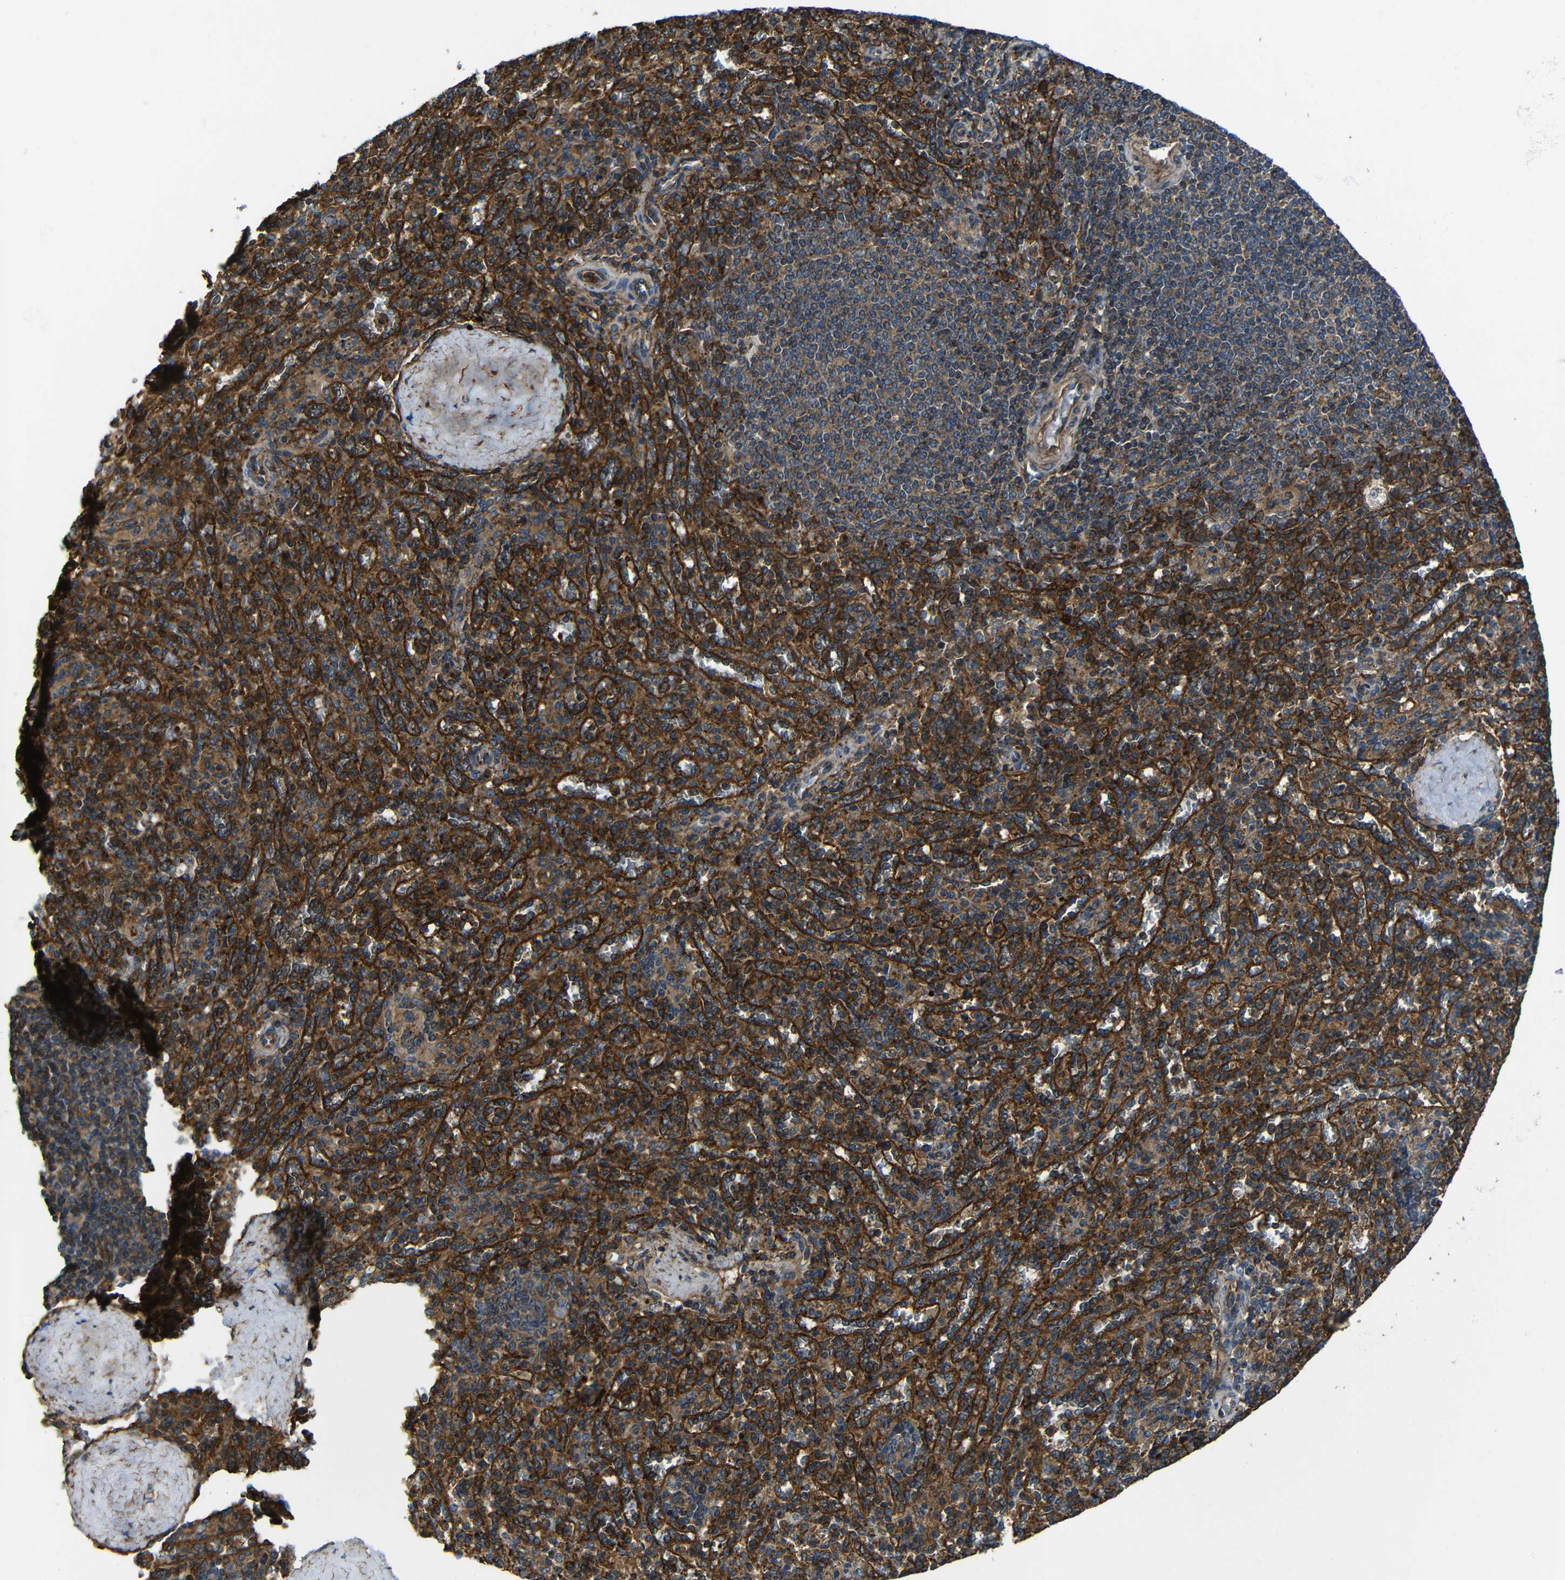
{"staining": {"intensity": "strong", "quantity": ">75%", "location": "cytoplasmic/membranous"}, "tissue": "spleen", "cell_type": "Cells in red pulp", "image_type": "normal", "snomed": [{"axis": "morphology", "description": "Normal tissue, NOS"}, {"axis": "topography", "description": "Spleen"}], "caption": "Spleen stained for a protein demonstrates strong cytoplasmic/membranous positivity in cells in red pulp.", "gene": "PTCH1", "patient": {"sex": "male", "age": 36}}